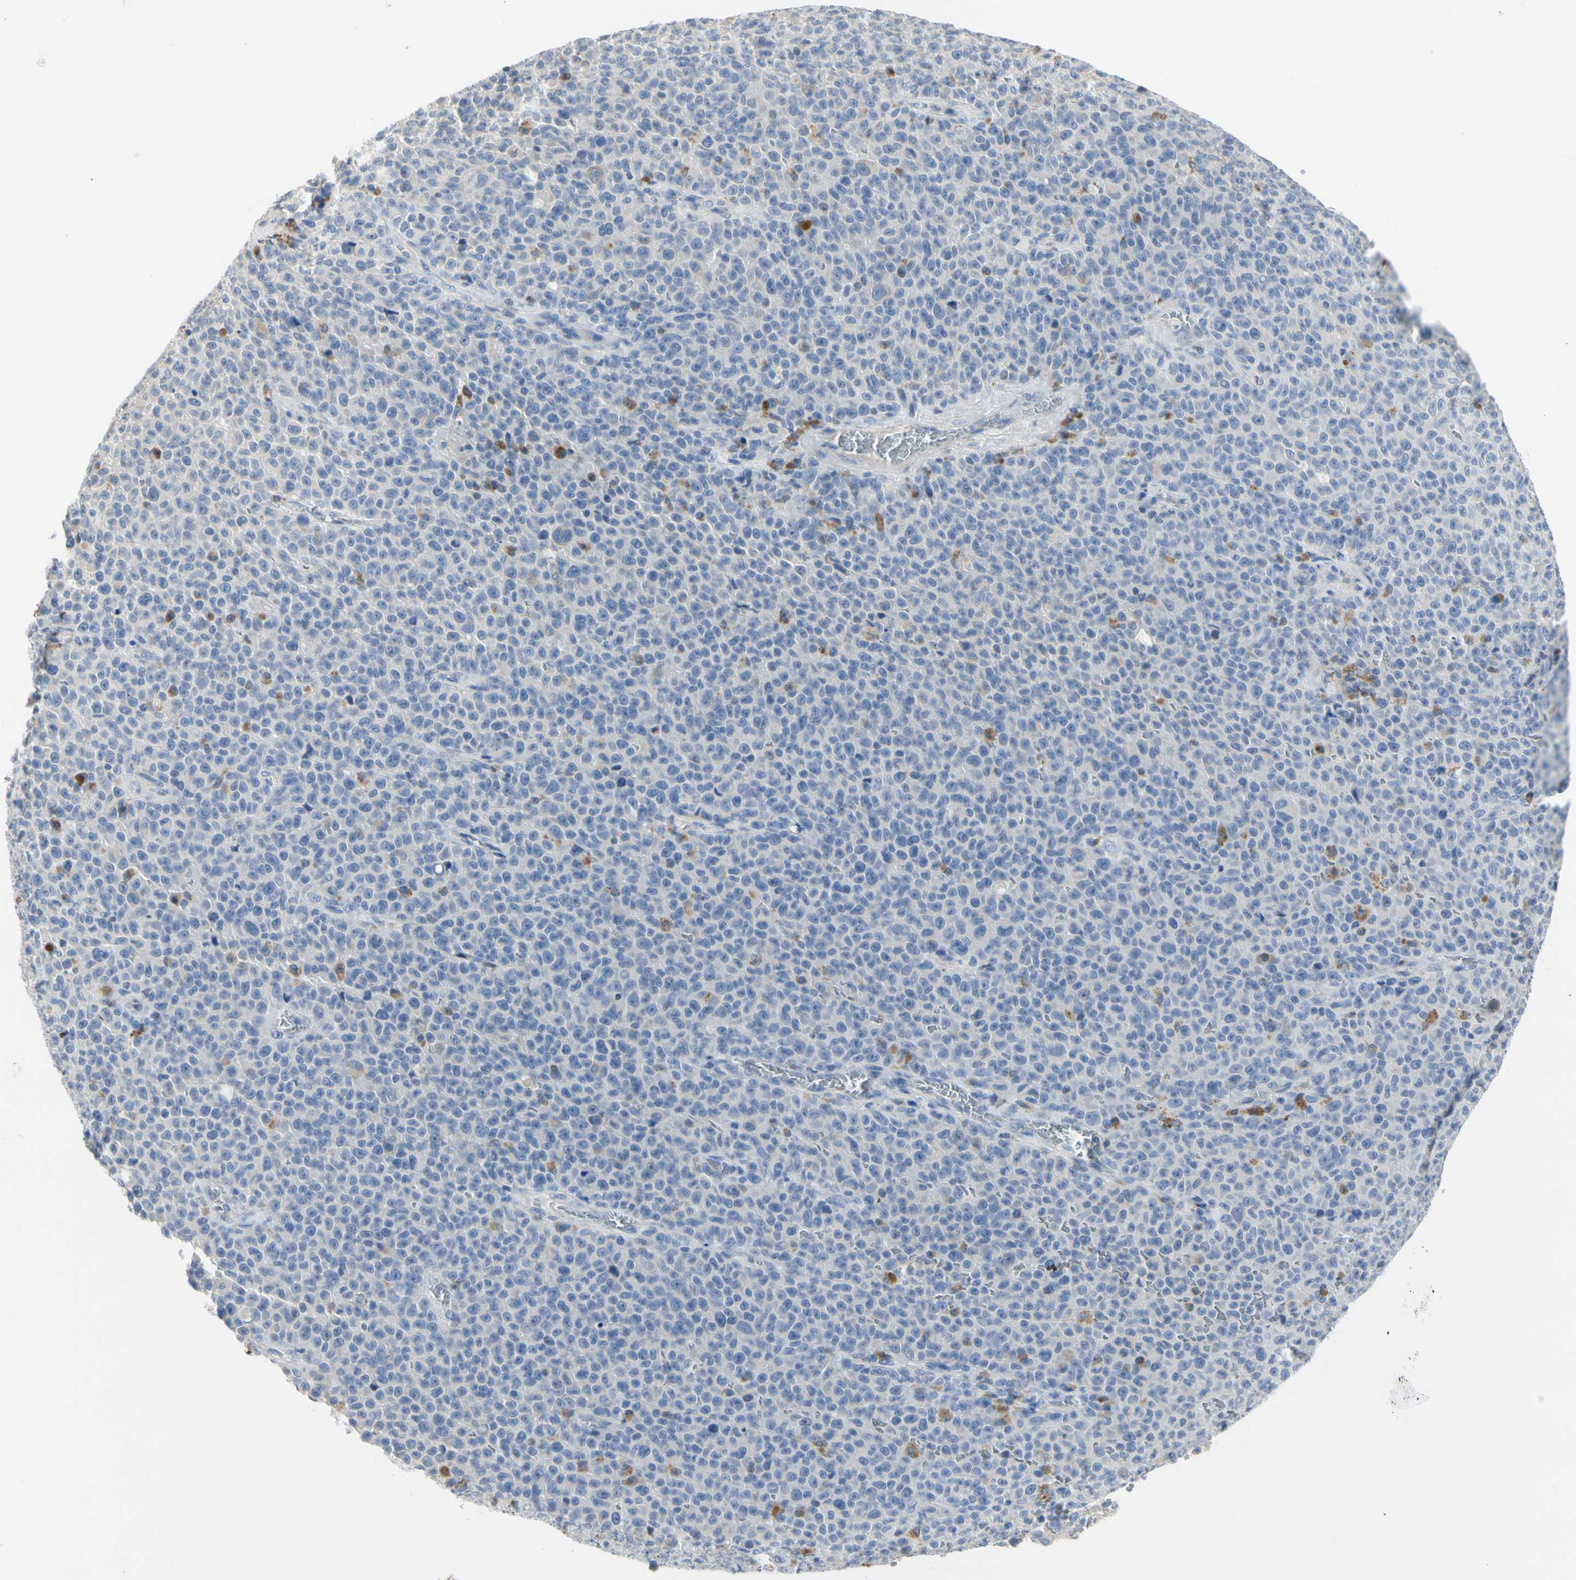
{"staining": {"intensity": "negative", "quantity": "none", "location": "none"}, "tissue": "melanoma", "cell_type": "Tumor cells", "image_type": "cancer", "snomed": [{"axis": "morphology", "description": "Malignant melanoma, NOS"}, {"axis": "topography", "description": "Skin"}], "caption": "Immunohistochemistry of human melanoma demonstrates no expression in tumor cells. (DAB IHC visualized using brightfield microscopy, high magnification).", "gene": "ECRG4", "patient": {"sex": "female", "age": 82}}